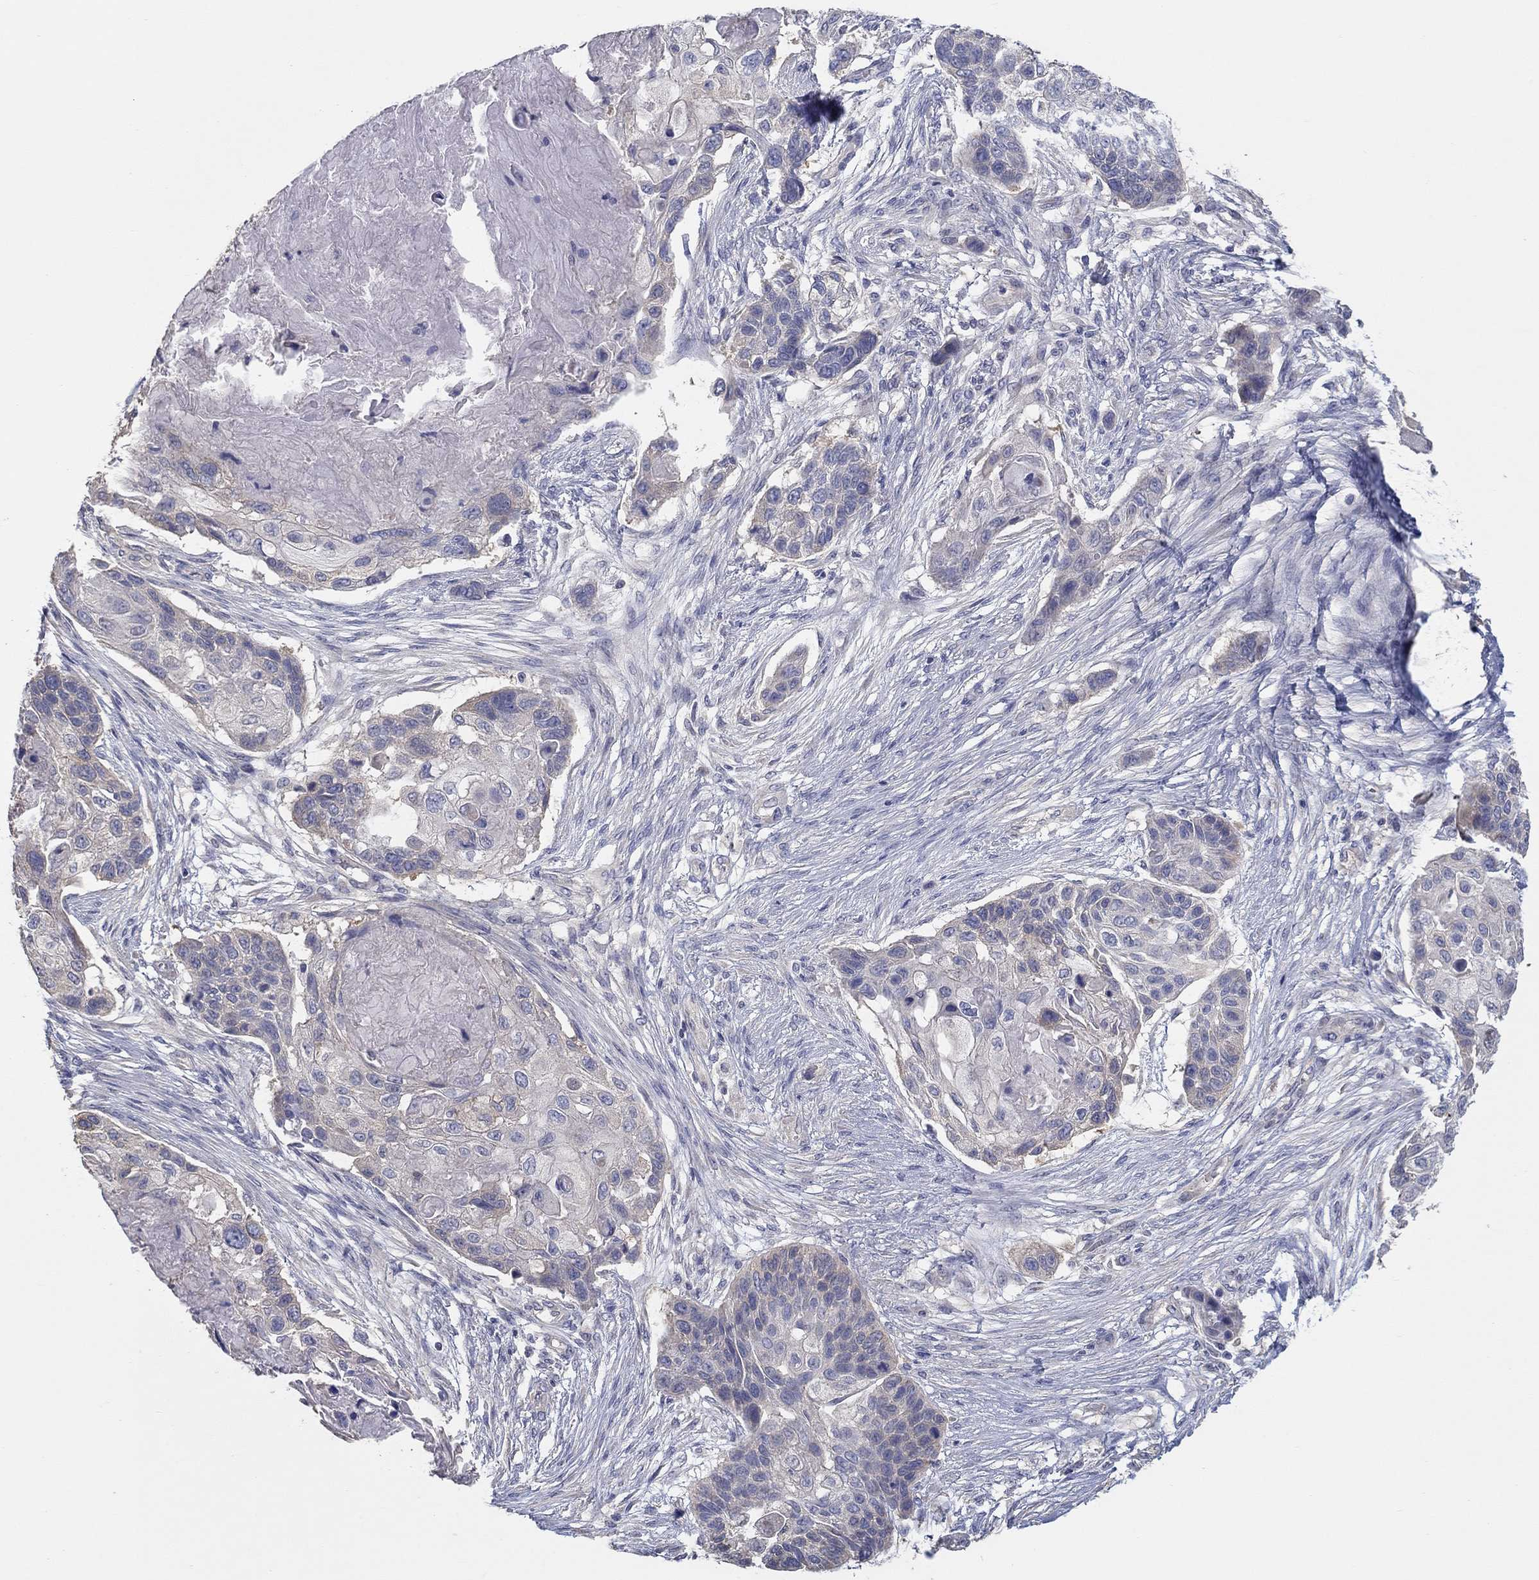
{"staining": {"intensity": "negative", "quantity": "none", "location": "none"}, "tissue": "lung cancer", "cell_type": "Tumor cells", "image_type": "cancer", "snomed": [{"axis": "morphology", "description": "Squamous cell carcinoma, NOS"}, {"axis": "topography", "description": "Lung"}], "caption": "Tumor cells are negative for brown protein staining in lung squamous cell carcinoma.", "gene": "DOCK3", "patient": {"sex": "male", "age": 69}}